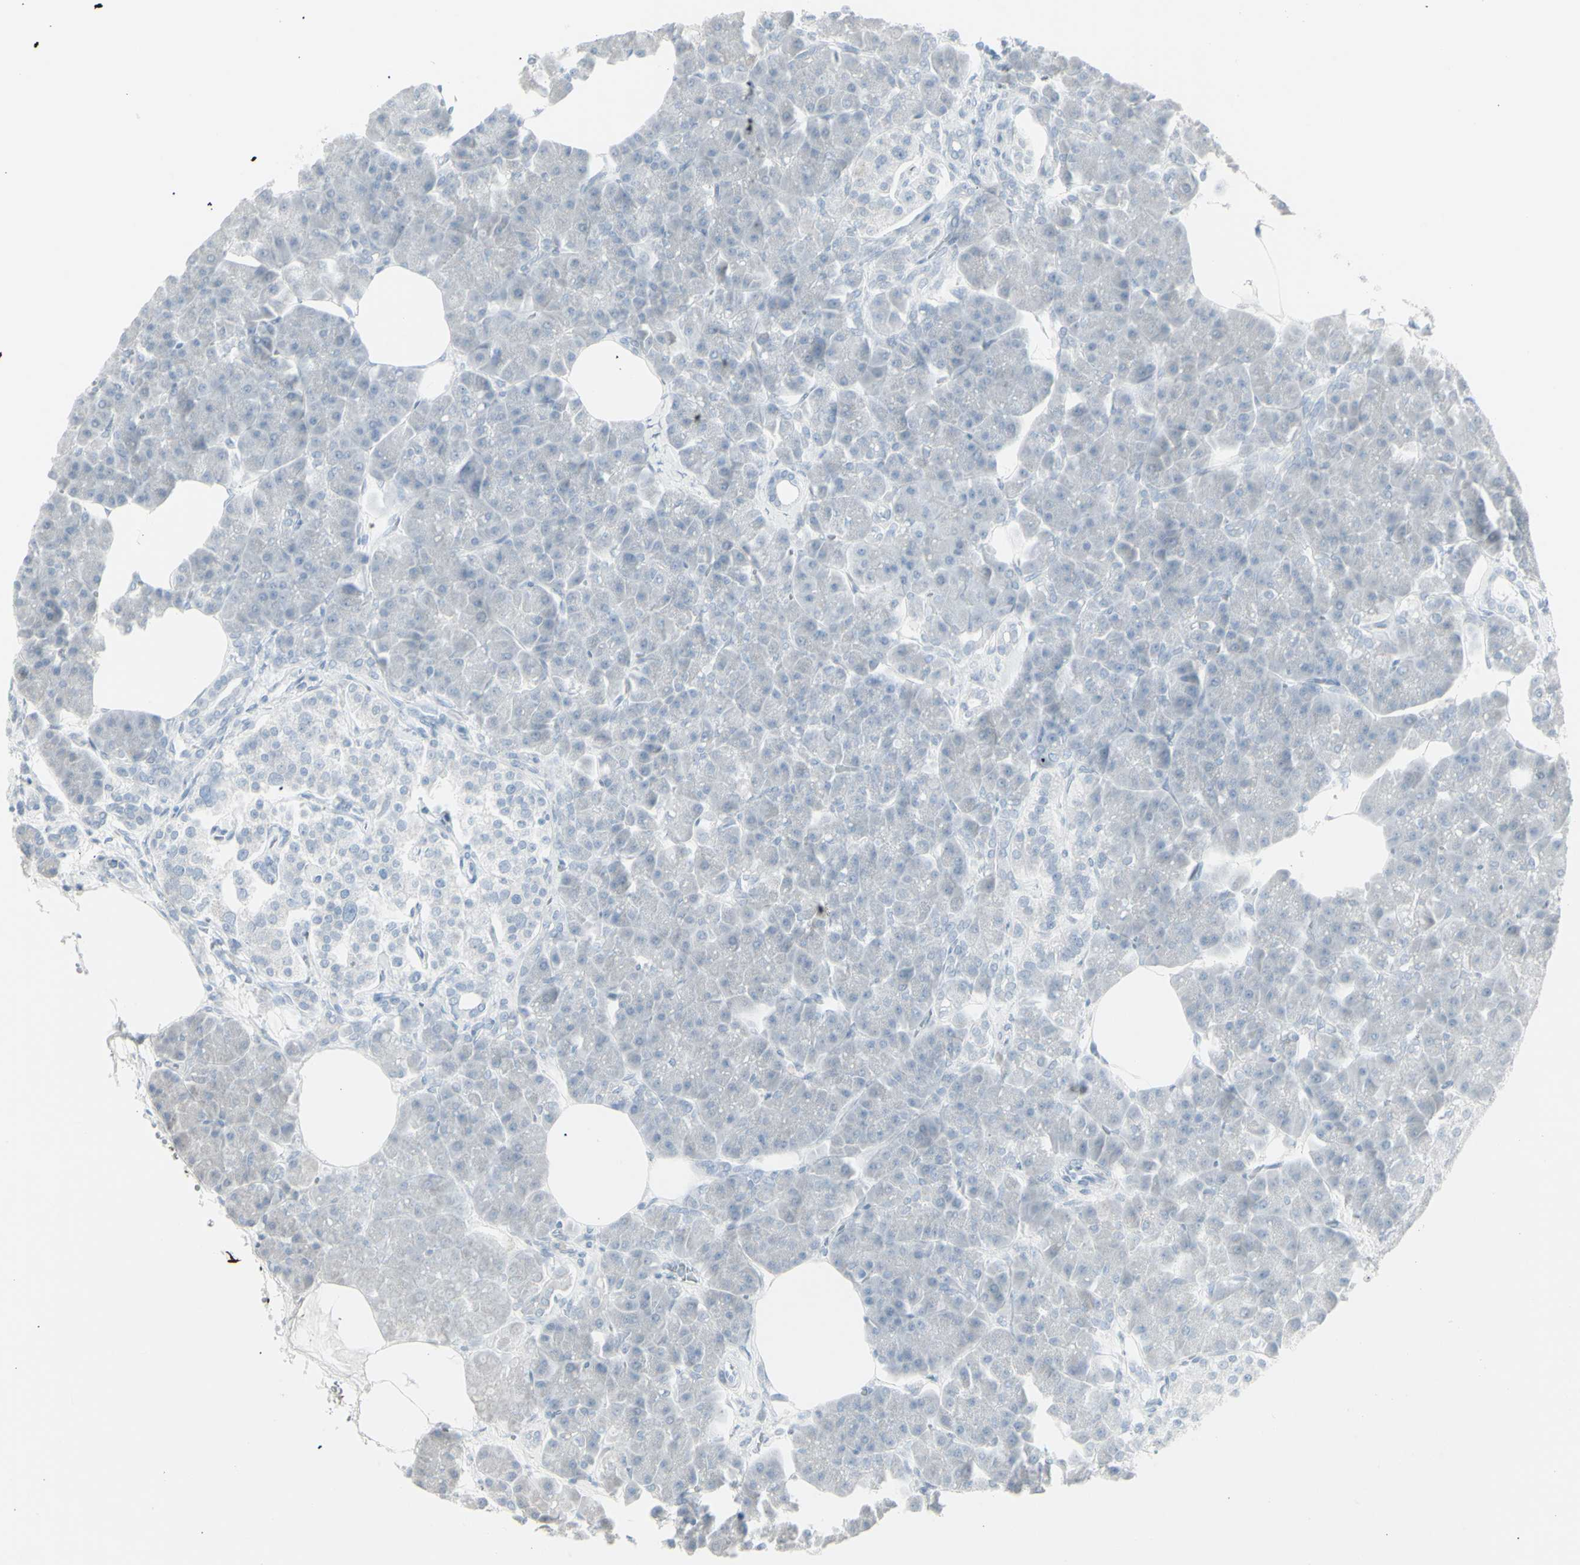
{"staining": {"intensity": "negative", "quantity": "none", "location": "none"}, "tissue": "pancreas", "cell_type": "Exocrine glandular cells", "image_type": "normal", "snomed": [{"axis": "morphology", "description": "Normal tissue, NOS"}, {"axis": "topography", "description": "Pancreas"}], "caption": "This histopathology image is of benign pancreas stained with immunohistochemistry to label a protein in brown with the nuclei are counter-stained blue. There is no expression in exocrine glandular cells.", "gene": "YBX2", "patient": {"sex": "female", "age": 70}}